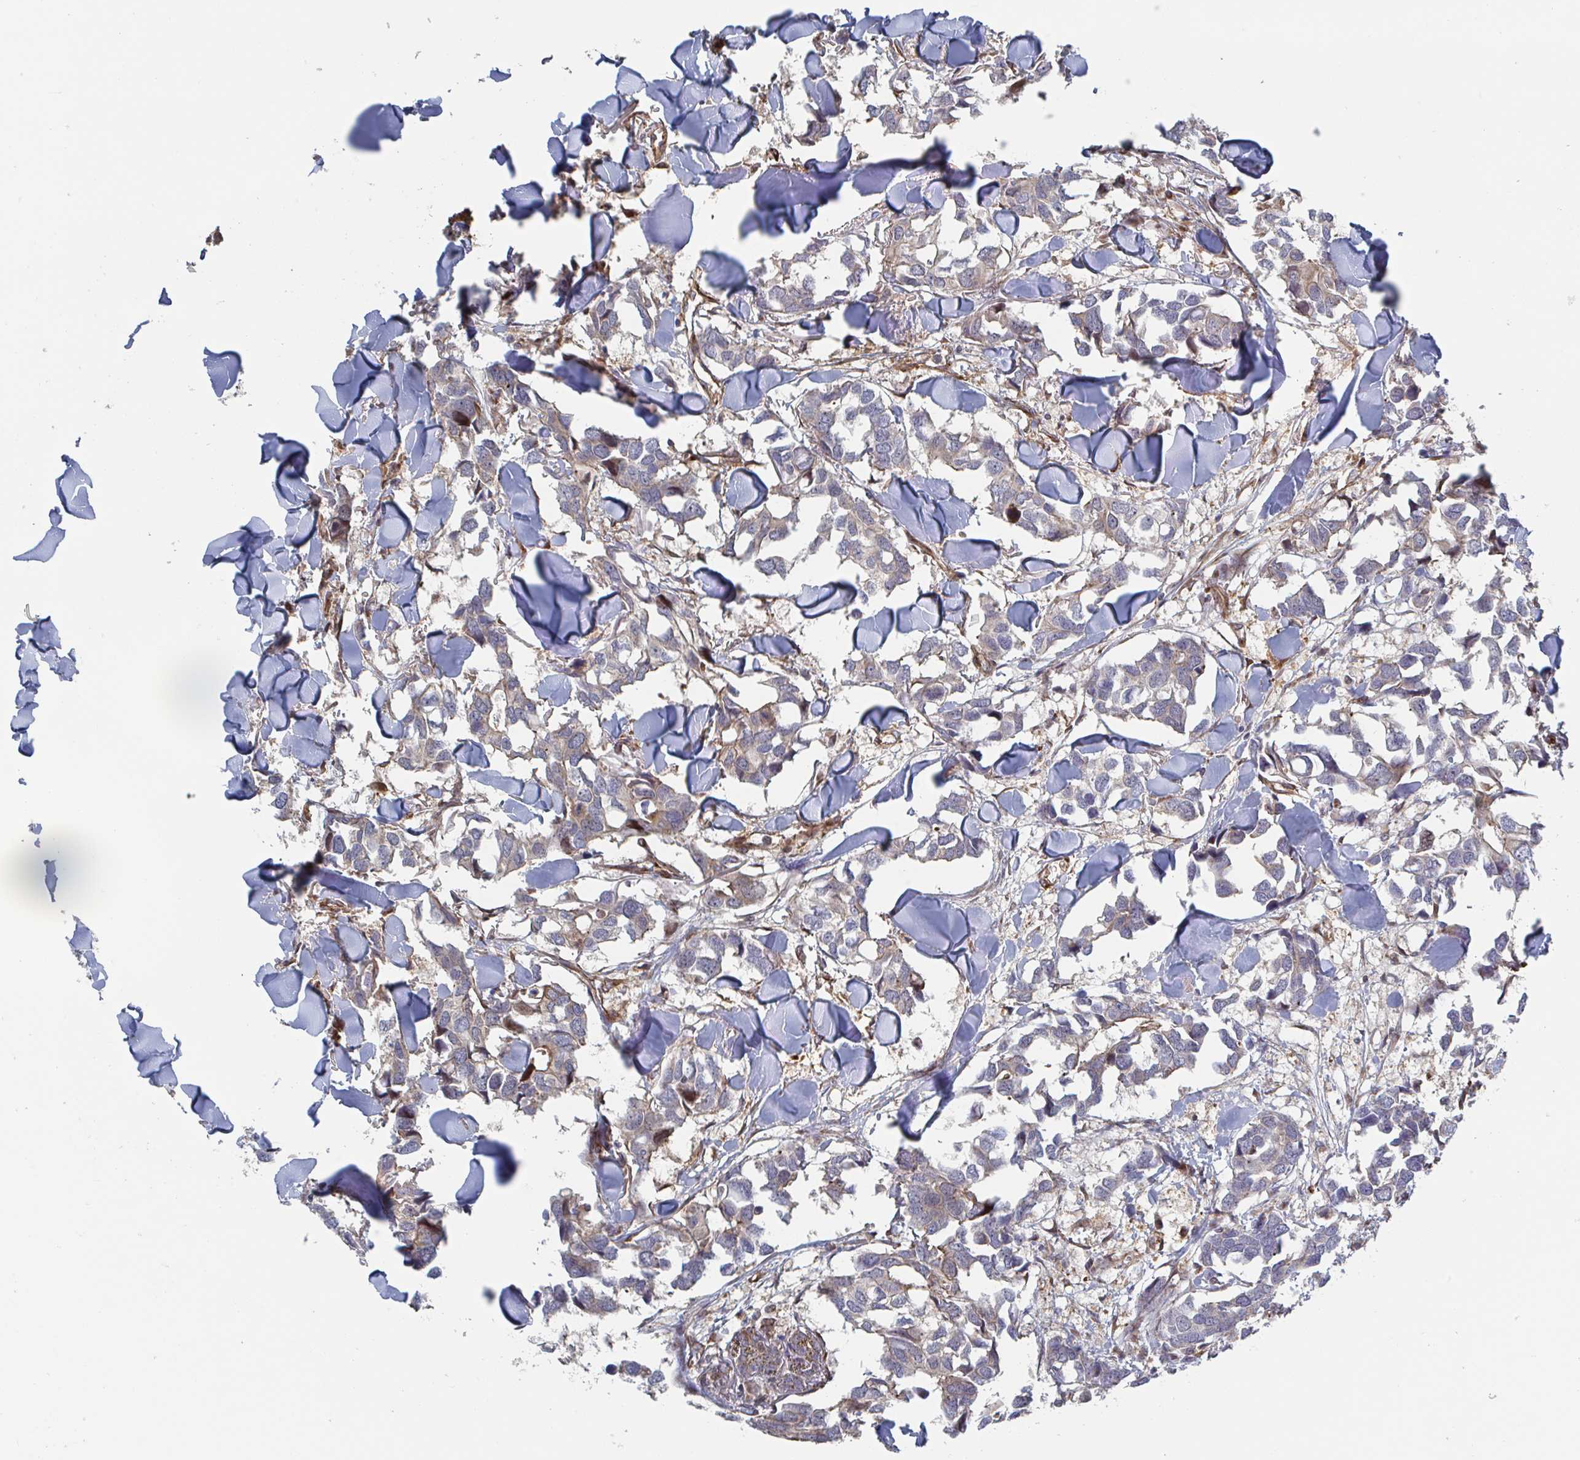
{"staining": {"intensity": "negative", "quantity": "none", "location": "none"}, "tissue": "breast cancer", "cell_type": "Tumor cells", "image_type": "cancer", "snomed": [{"axis": "morphology", "description": "Duct carcinoma"}, {"axis": "topography", "description": "Breast"}], "caption": "This is an immunohistochemistry (IHC) histopathology image of human breast cancer (intraductal carcinoma). There is no staining in tumor cells.", "gene": "DVL3", "patient": {"sex": "female", "age": 83}}